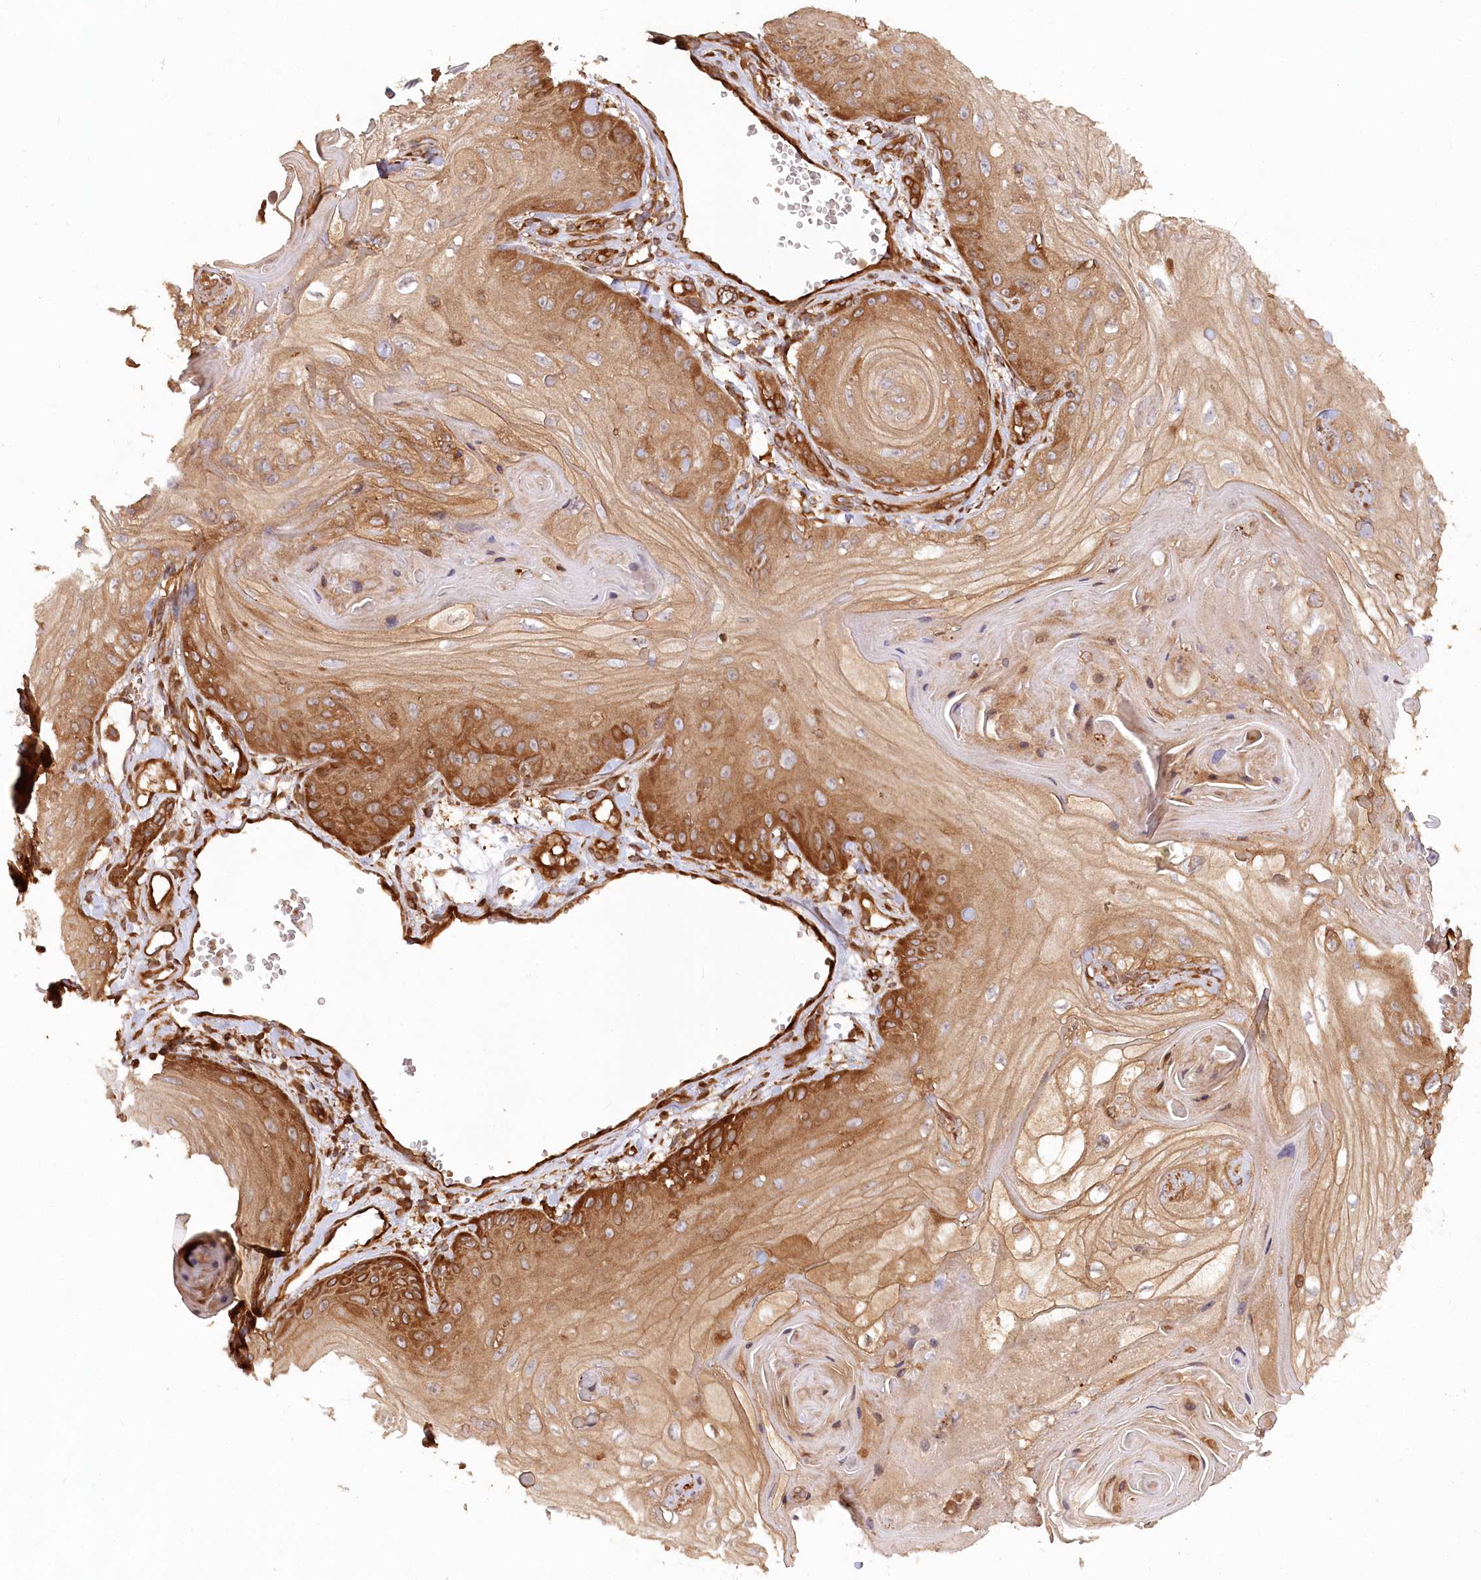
{"staining": {"intensity": "moderate", "quantity": ">75%", "location": "cytoplasmic/membranous"}, "tissue": "skin cancer", "cell_type": "Tumor cells", "image_type": "cancer", "snomed": [{"axis": "morphology", "description": "Squamous cell carcinoma, NOS"}, {"axis": "topography", "description": "Skin"}], "caption": "Immunohistochemical staining of human squamous cell carcinoma (skin) shows moderate cytoplasmic/membranous protein expression in approximately >75% of tumor cells. (DAB IHC with brightfield microscopy, high magnification).", "gene": "PAIP2", "patient": {"sex": "male", "age": 74}}